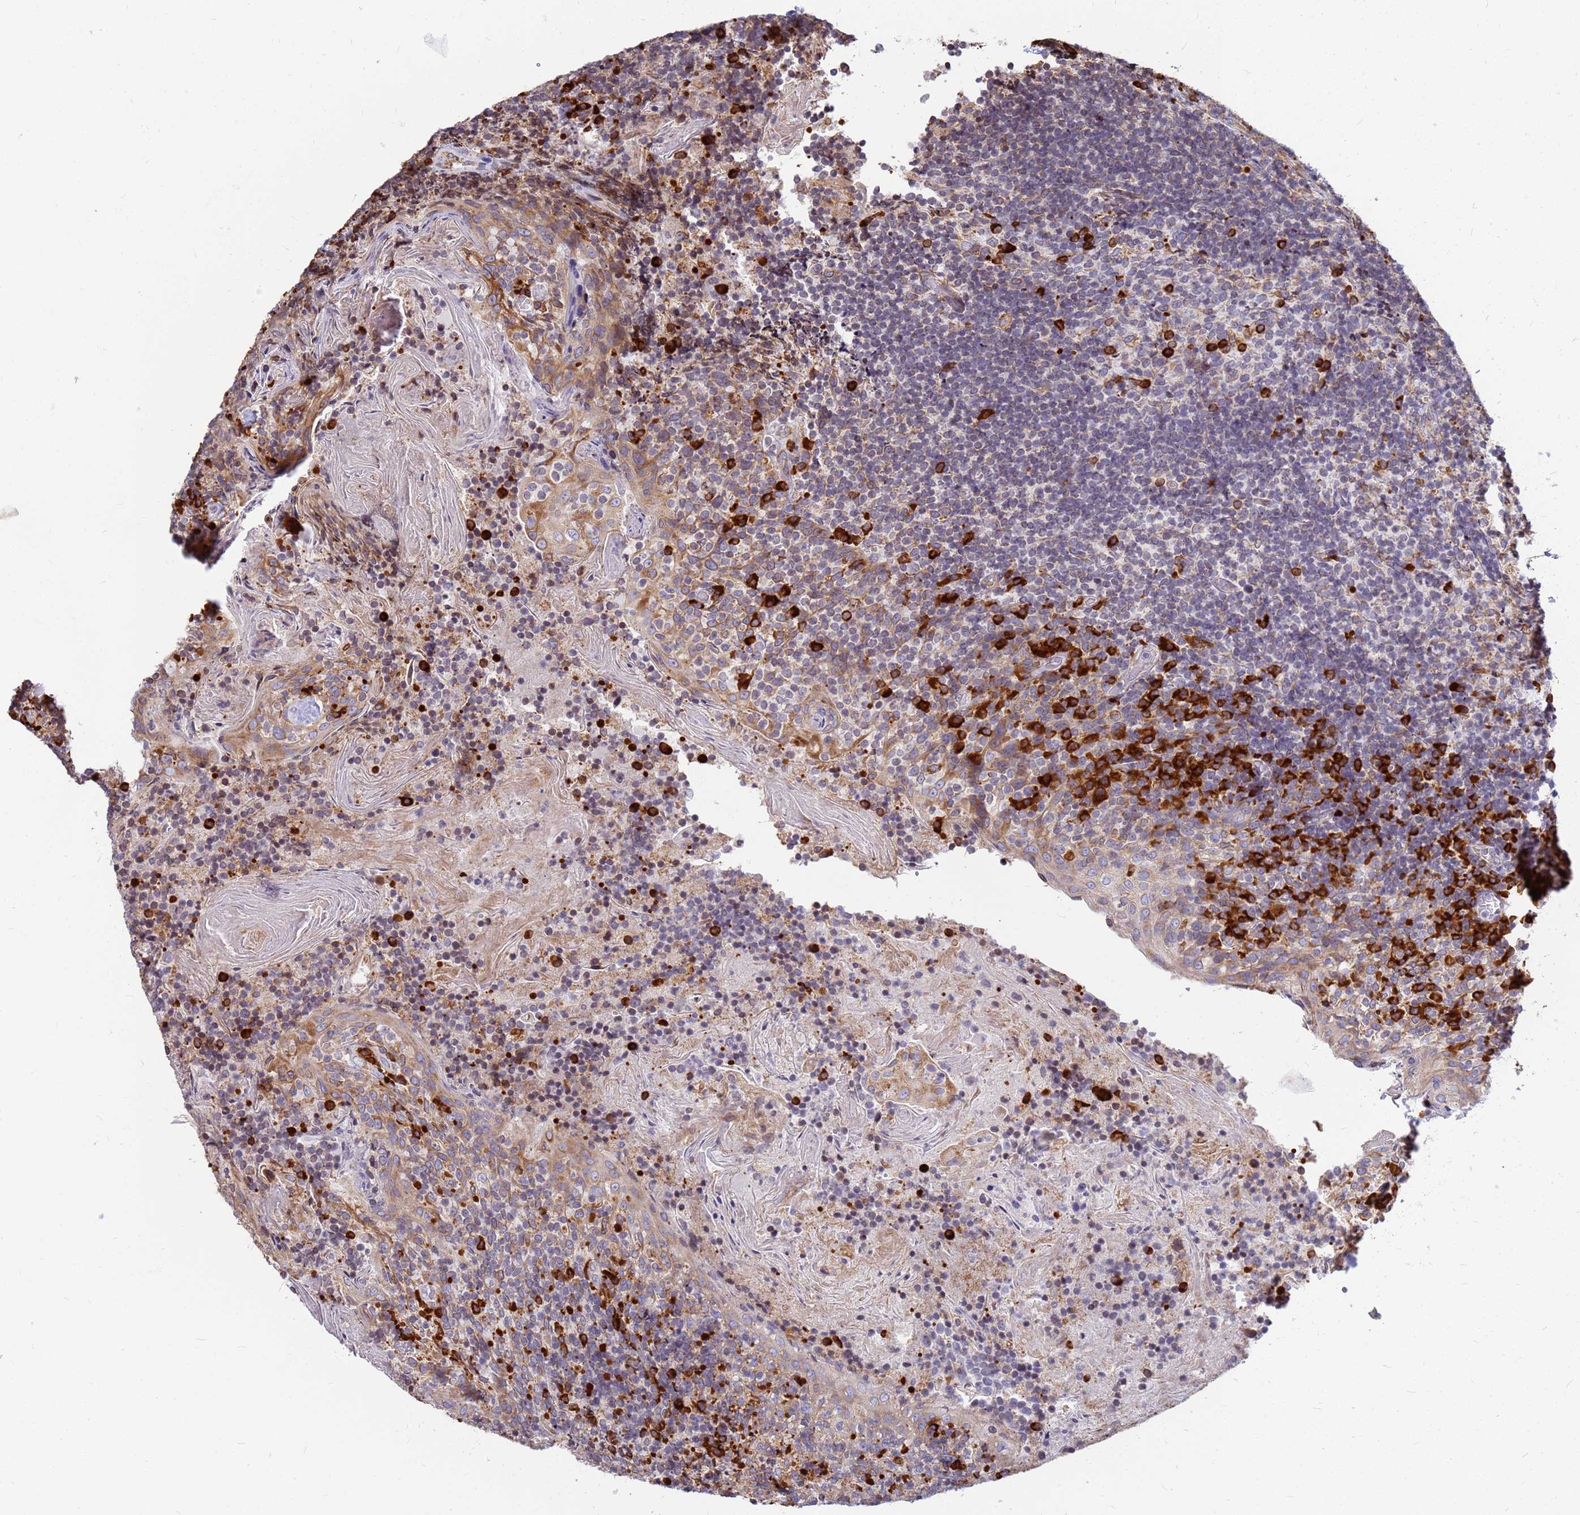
{"staining": {"intensity": "strong", "quantity": "<25%", "location": "cytoplasmic/membranous"}, "tissue": "tonsil", "cell_type": "Germinal center cells", "image_type": "normal", "snomed": [{"axis": "morphology", "description": "Normal tissue, NOS"}, {"axis": "topography", "description": "Tonsil"}], "caption": "Tonsil stained with IHC shows strong cytoplasmic/membranous expression in approximately <25% of germinal center cells.", "gene": "SSR4", "patient": {"sex": "female", "age": 10}}